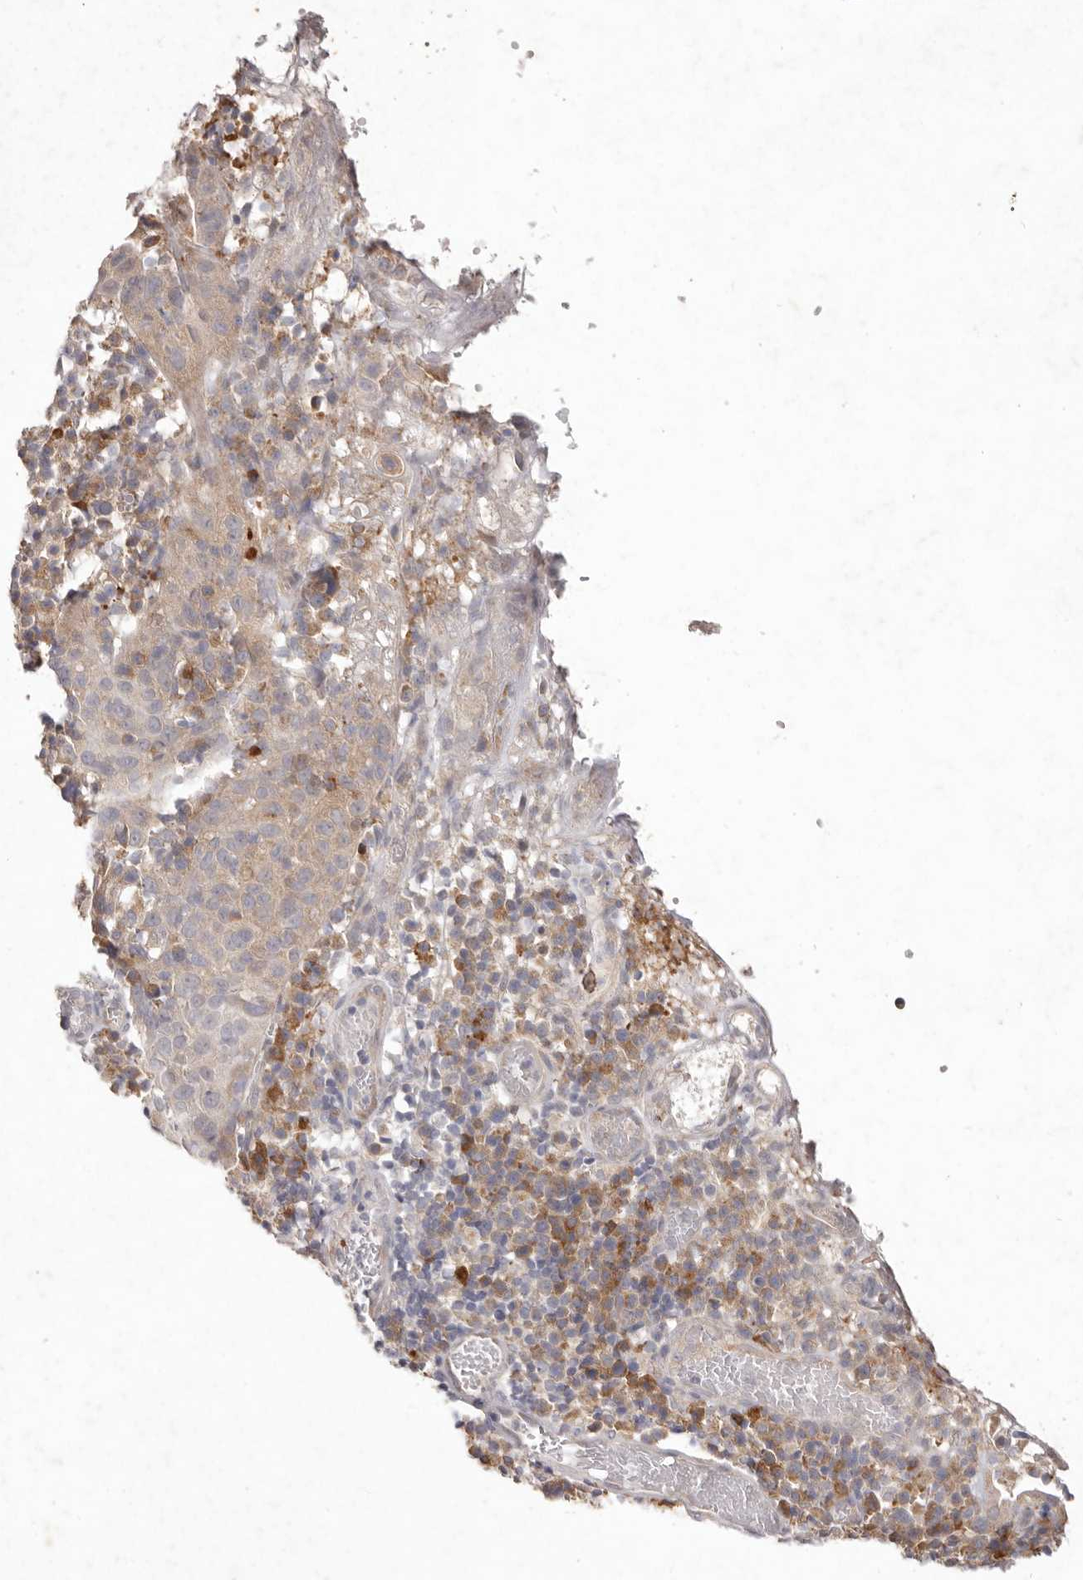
{"staining": {"intensity": "weak", "quantity": ">75%", "location": "cytoplasmic/membranous"}, "tissue": "cervical cancer", "cell_type": "Tumor cells", "image_type": "cancer", "snomed": [{"axis": "morphology", "description": "Squamous cell carcinoma, NOS"}, {"axis": "topography", "description": "Cervix"}], "caption": "Immunohistochemical staining of squamous cell carcinoma (cervical) exhibits low levels of weak cytoplasmic/membranous staining in approximately >75% of tumor cells. (IHC, brightfield microscopy, high magnification).", "gene": "WDR77", "patient": {"sex": "female", "age": 46}}